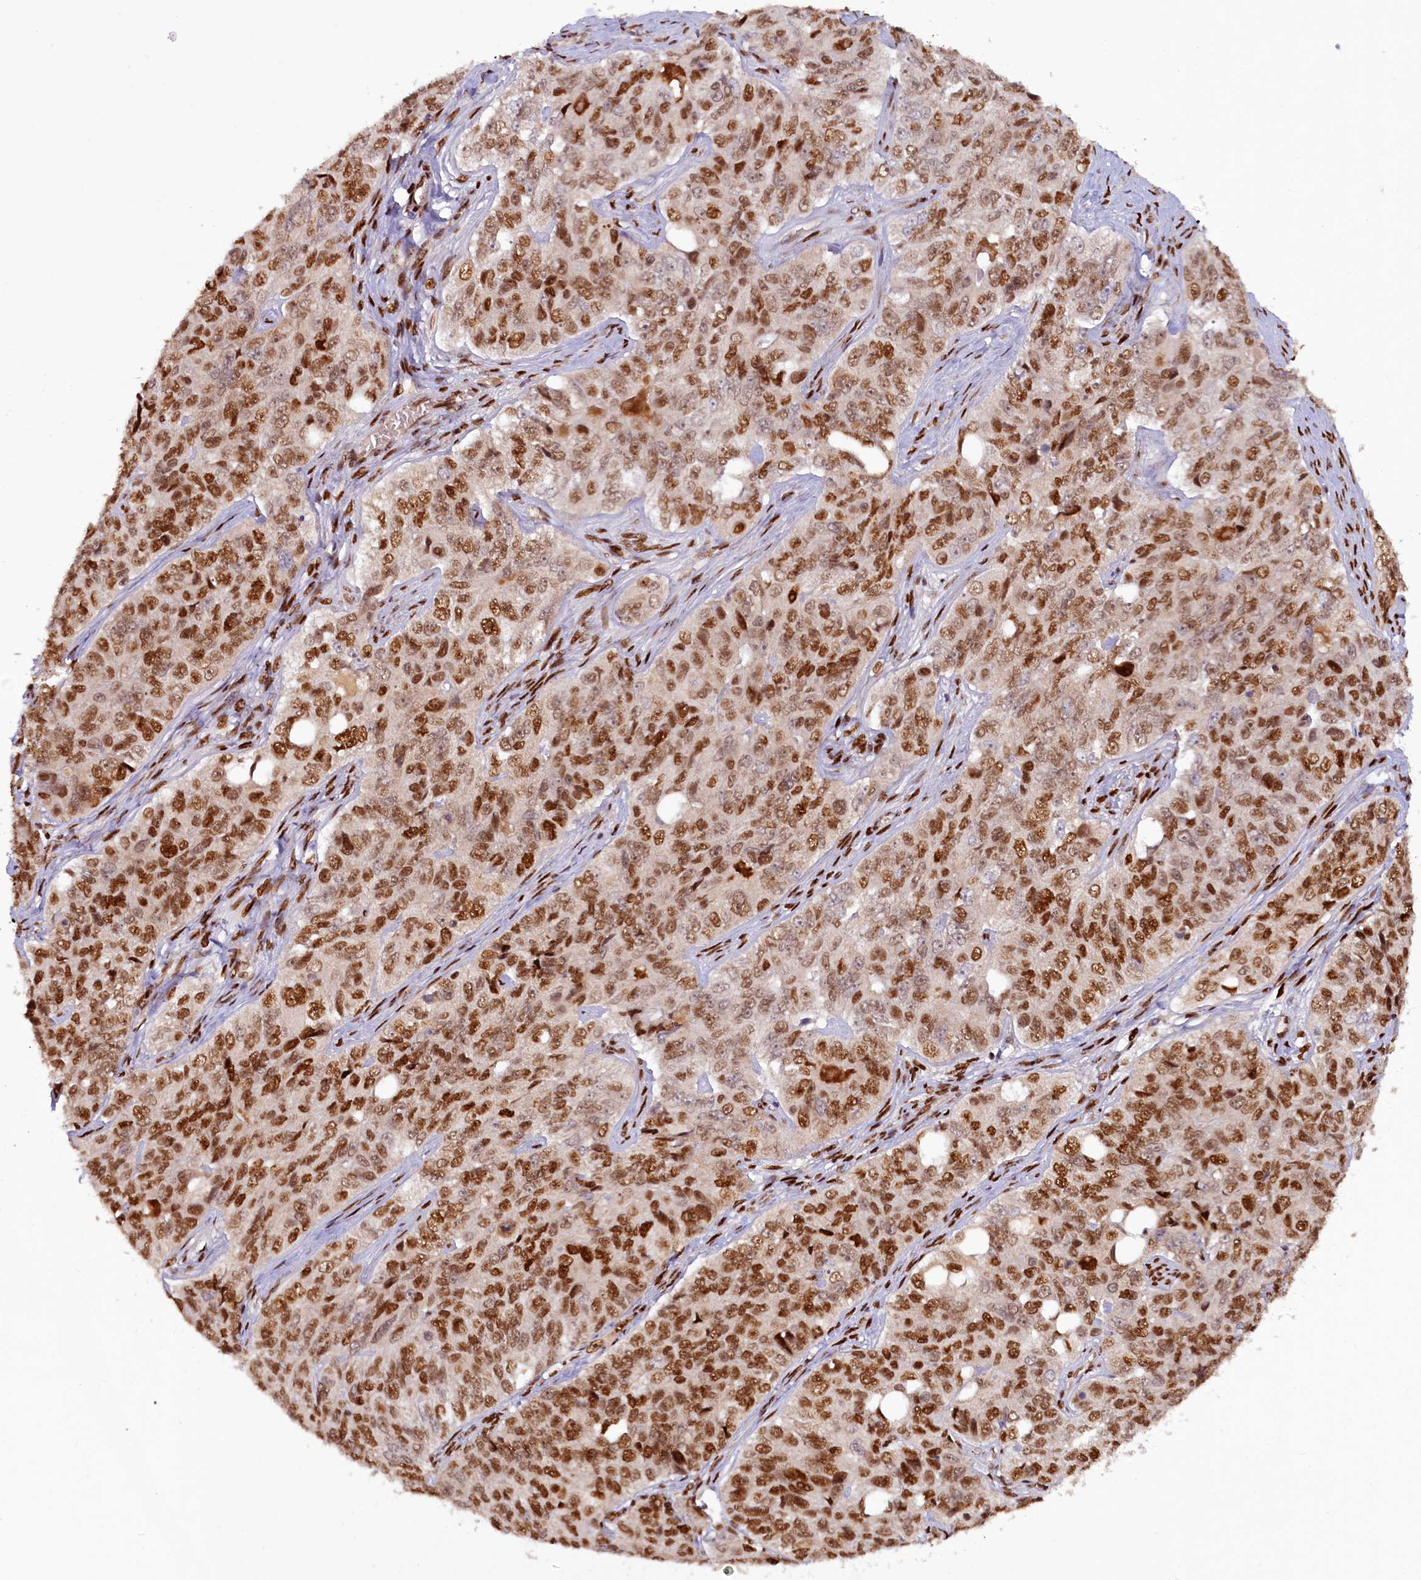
{"staining": {"intensity": "strong", "quantity": ">75%", "location": "nuclear"}, "tissue": "ovarian cancer", "cell_type": "Tumor cells", "image_type": "cancer", "snomed": [{"axis": "morphology", "description": "Carcinoma, endometroid"}, {"axis": "topography", "description": "Ovary"}], "caption": "IHC micrograph of neoplastic tissue: human endometroid carcinoma (ovarian) stained using immunohistochemistry shows high levels of strong protein expression localized specifically in the nuclear of tumor cells, appearing as a nuclear brown color.", "gene": "TCOF1", "patient": {"sex": "female", "age": 51}}